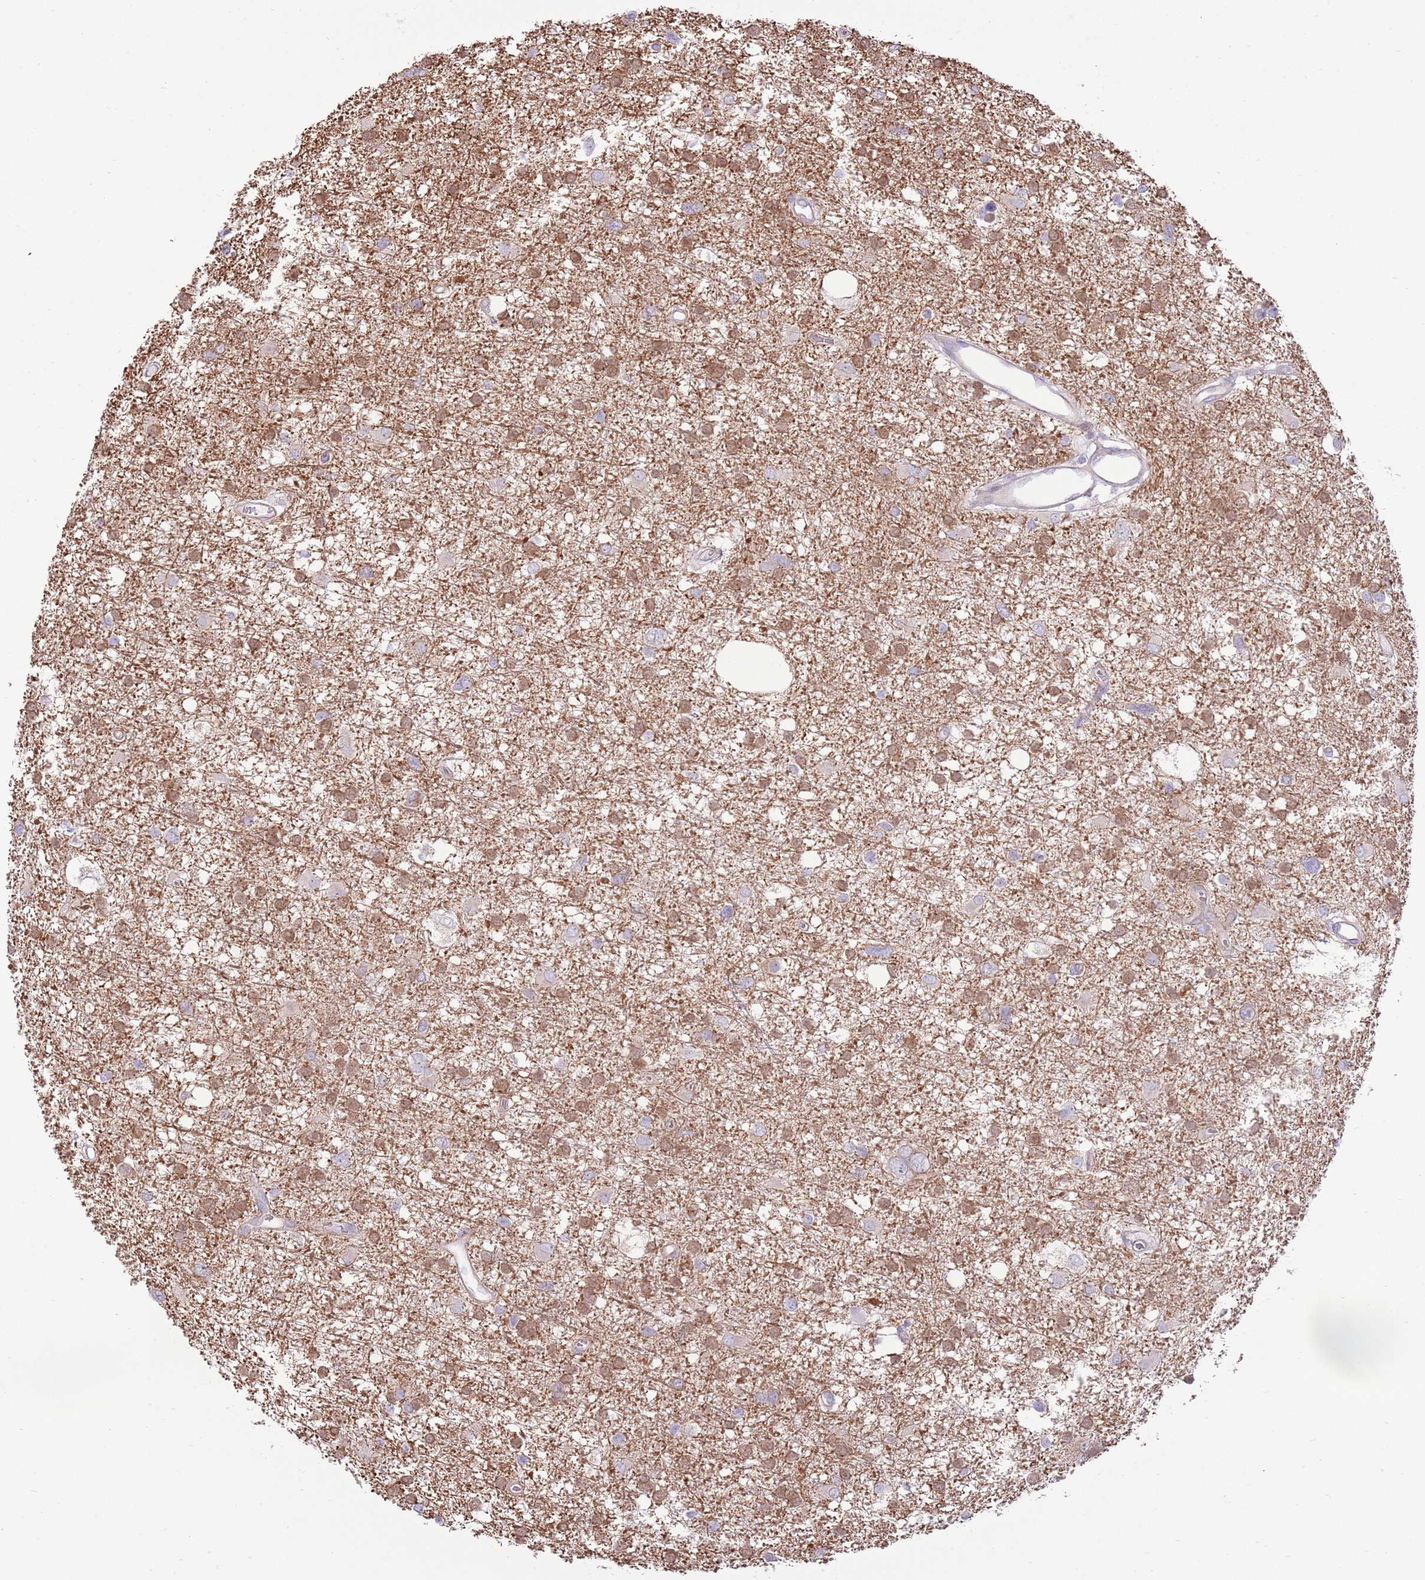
{"staining": {"intensity": "moderate", "quantity": "25%-75%", "location": "cytoplasmic/membranous"}, "tissue": "glioma", "cell_type": "Tumor cells", "image_type": "cancer", "snomed": [{"axis": "morphology", "description": "Glioma, malignant, High grade"}, {"axis": "topography", "description": "Brain"}], "caption": "Human malignant glioma (high-grade) stained with a brown dye reveals moderate cytoplasmic/membranous positive staining in about 25%-75% of tumor cells.", "gene": "ZC4H2", "patient": {"sex": "male", "age": 61}}